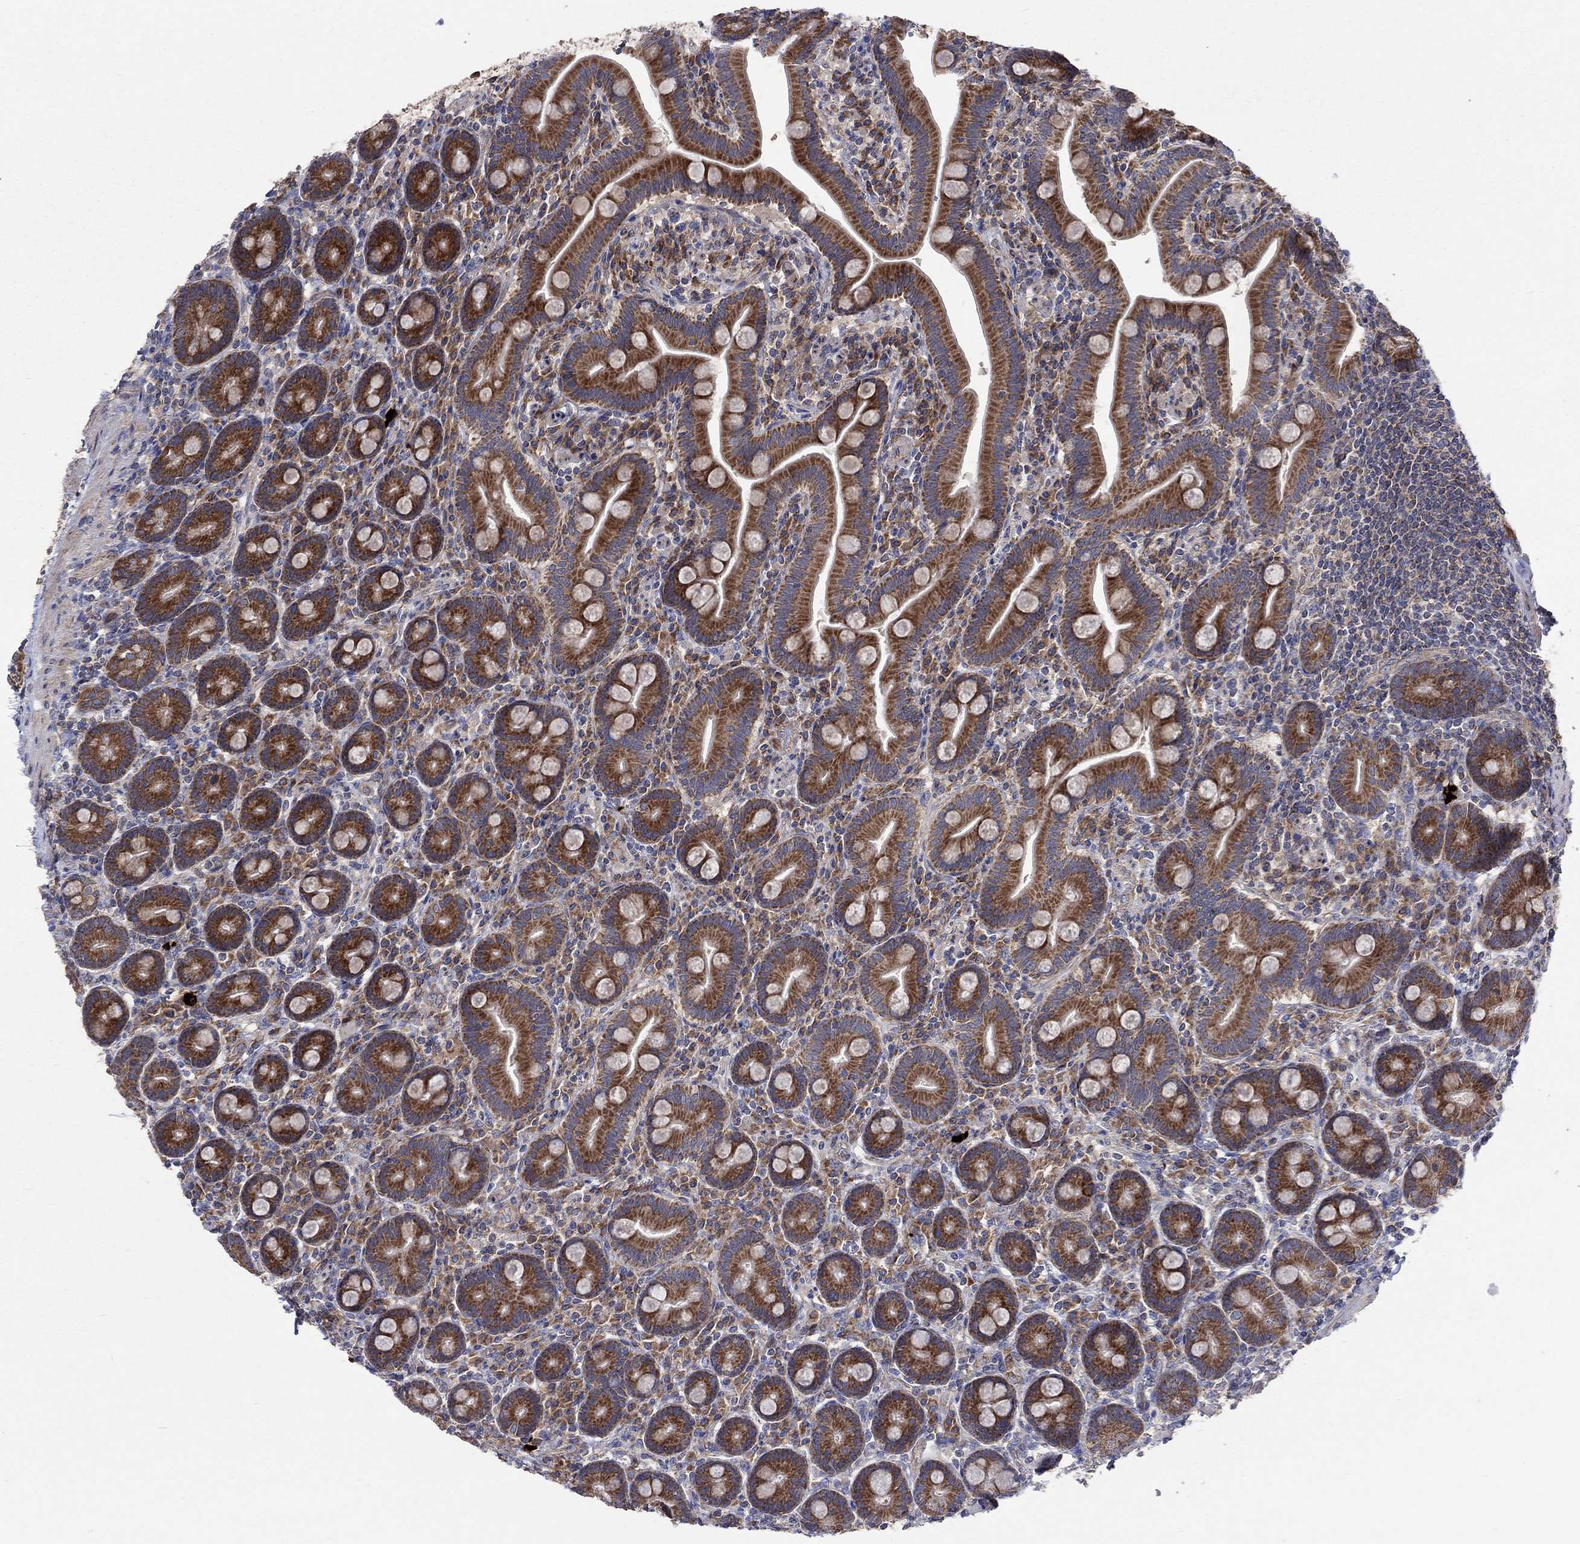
{"staining": {"intensity": "strong", "quantity": ">75%", "location": "cytoplasmic/membranous"}, "tissue": "small intestine", "cell_type": "Glandular cells", "image_type": "normal", "snomed": [{"axis": "morphology", "description": "Normal tissue, NOS"}, {"axis": "topography", "description": "Small intestine"}], "caption": "Small intestine stained with immunohistochemistry shows strong cytoplasmic/membranous positivity in about >75% of glandular cells.", "gene": "RPLP0", "patient": {"sex": "male", "age": 66}}